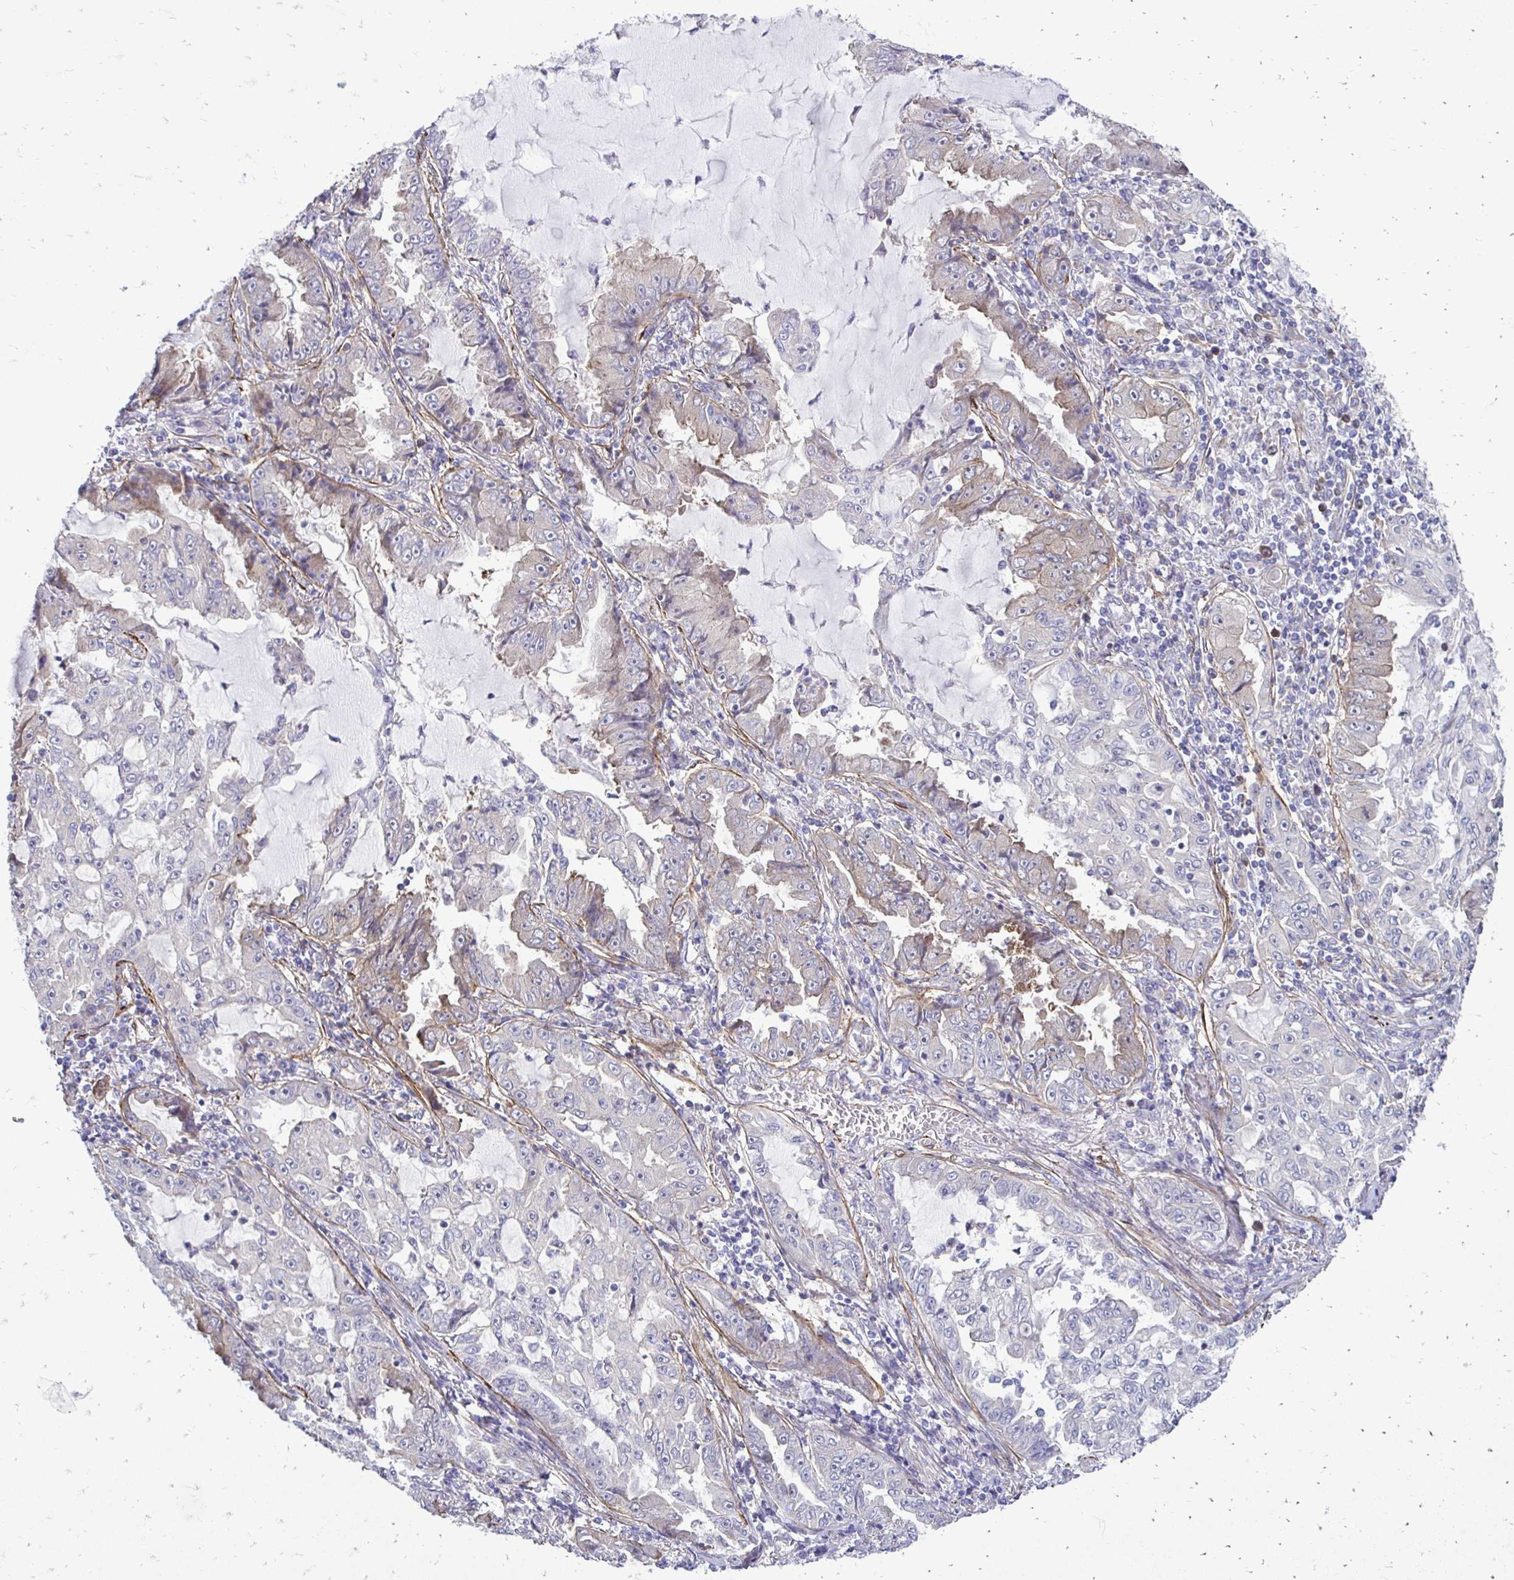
{"staining": {"intensity": "negative", "quantity": "none", "location": "none"}, "tissue": "lung cancer", "cell_type": "Tumor cells", "image_type": "cancer", "snomed": [{"axis": "morphology", "description": "Adenocarcinoma, NOS"}, {"axis": "topography", "description": "Lung"}], "caption": "Immunohistochemistry photomicrograph of lung cancer (adenocarcinoma) stained for a protein (brown), which exhibits no expression in tumor cells. Nuclei are stained in blue.", "gene": "CTPS1", "patient": {"sex": "female", "age": 52}}